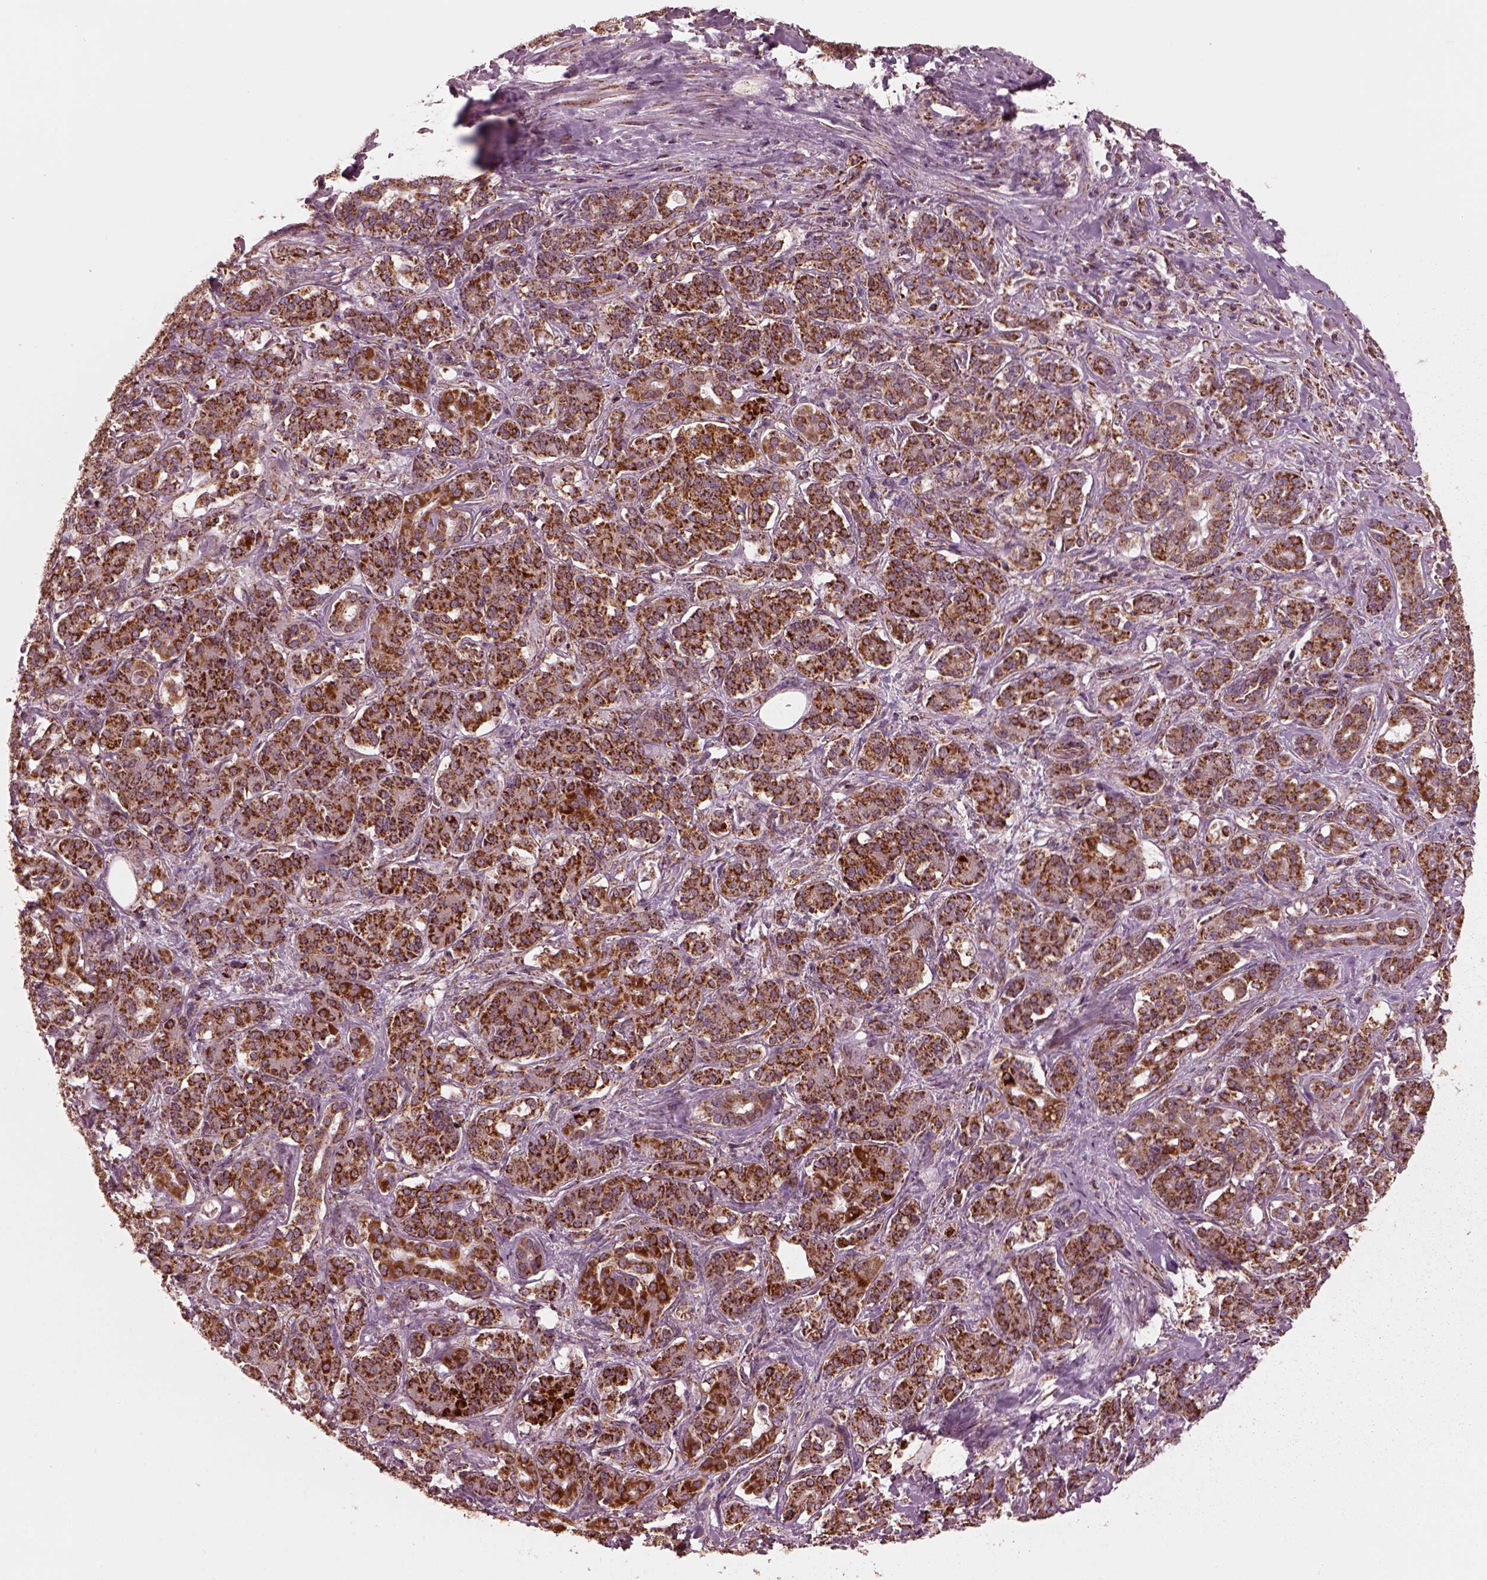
{"staining": {"intensity": "strong", "quantity": ">75%", "location": "cytoplasmic/membranous"}, "tissue": "pancreatic cancer", "cell_type": "Tumor cells", "image_type": "cancer", "snomed": [{"axis": "morphology", "description": "Normal tissue, NOS"}, {"axis": "morphology", "description": "Inflammation, NOS"}, {"axis": "morphology", "description": "Adenocarcinoma, NOS"}, {"axis": "topography", "description": "Pancreas"}], "caption": "Immunohistochemical staining of pancreatic cancer demonstrates high levels of strong cytoplasmic/membranous protein staining in approximately >75% of tumor cells. (IHC, brightfield microscopy, high magnification).", "gene": "NDUFB10", "patient": {"sex": "male", "age": 57}}